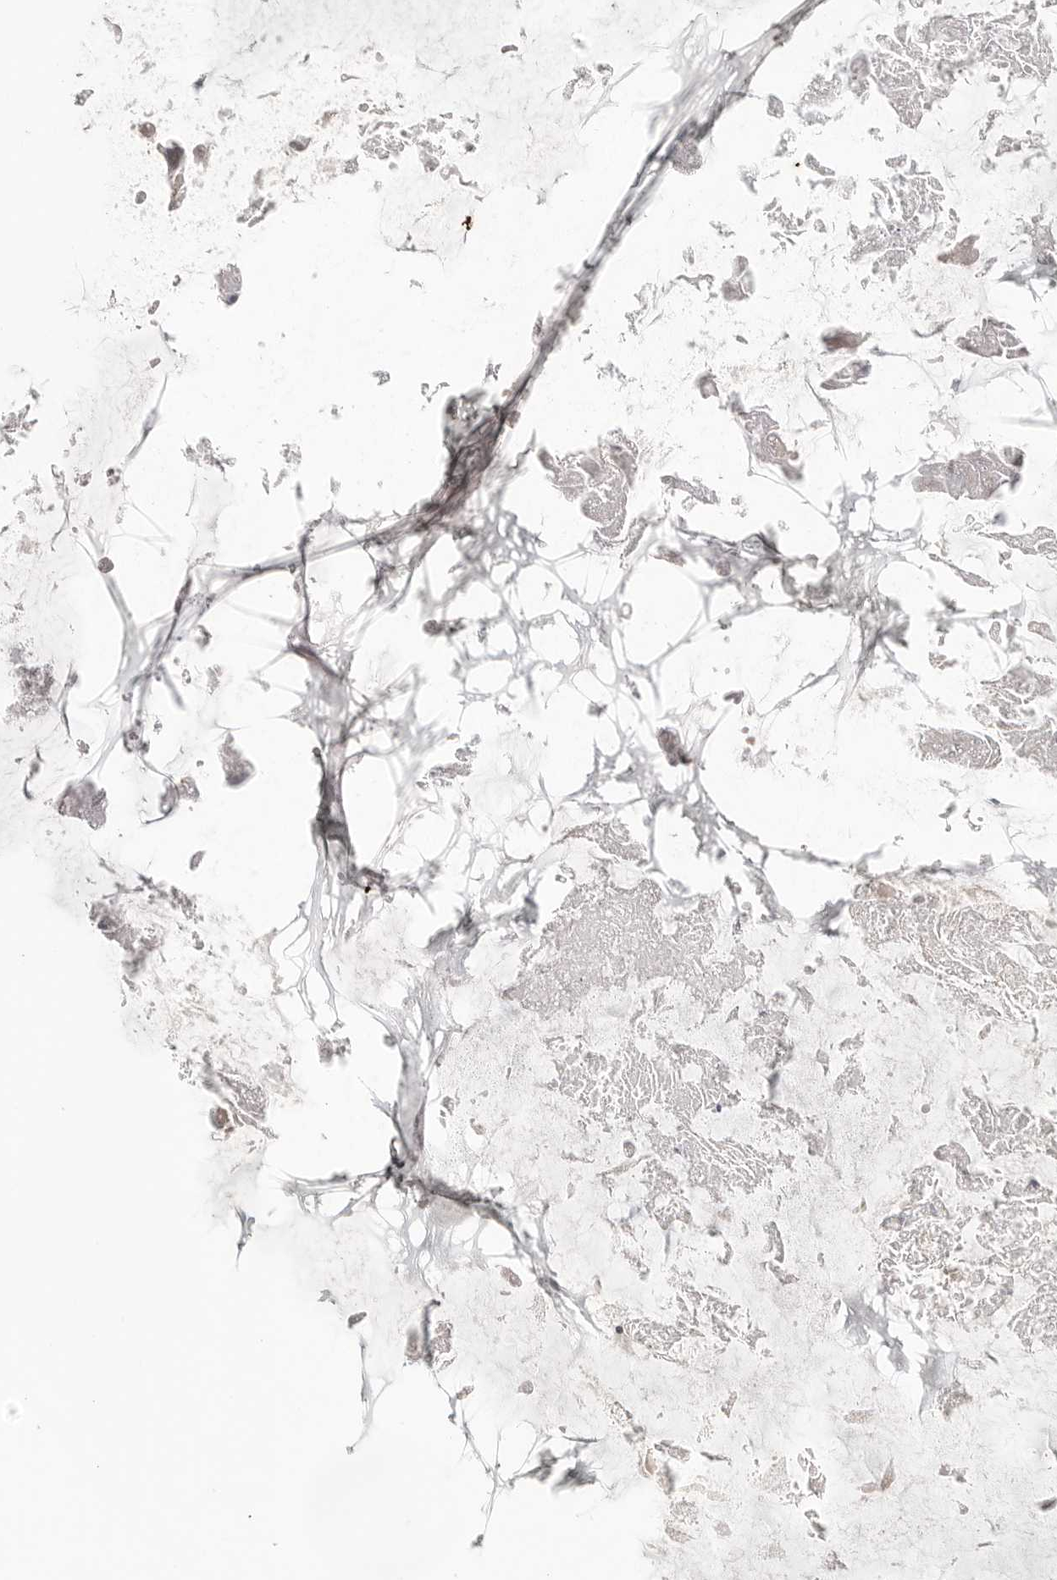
{"staining": {"intensity": "weak", "quantity": ">75%", "location": "nuclear"}, "tissue": "ovarian cancer", "cell_type": "Tumor cells", "image_type": "cancer", "snomed": [{"axis": "morphology", "description": "Cystadenocarcinoma, mucinous, NOS"}, {"axis": "topography", "description": "Ovary"}], "caption": "Mucinous cystadenocarcinoma (ovarian) stained for a protein (brown) shows weak nuclear positive positivity in approximately >75% of tumor cells.", "gene": "UROD", "patient": {"sex": "female", "age": 61}}